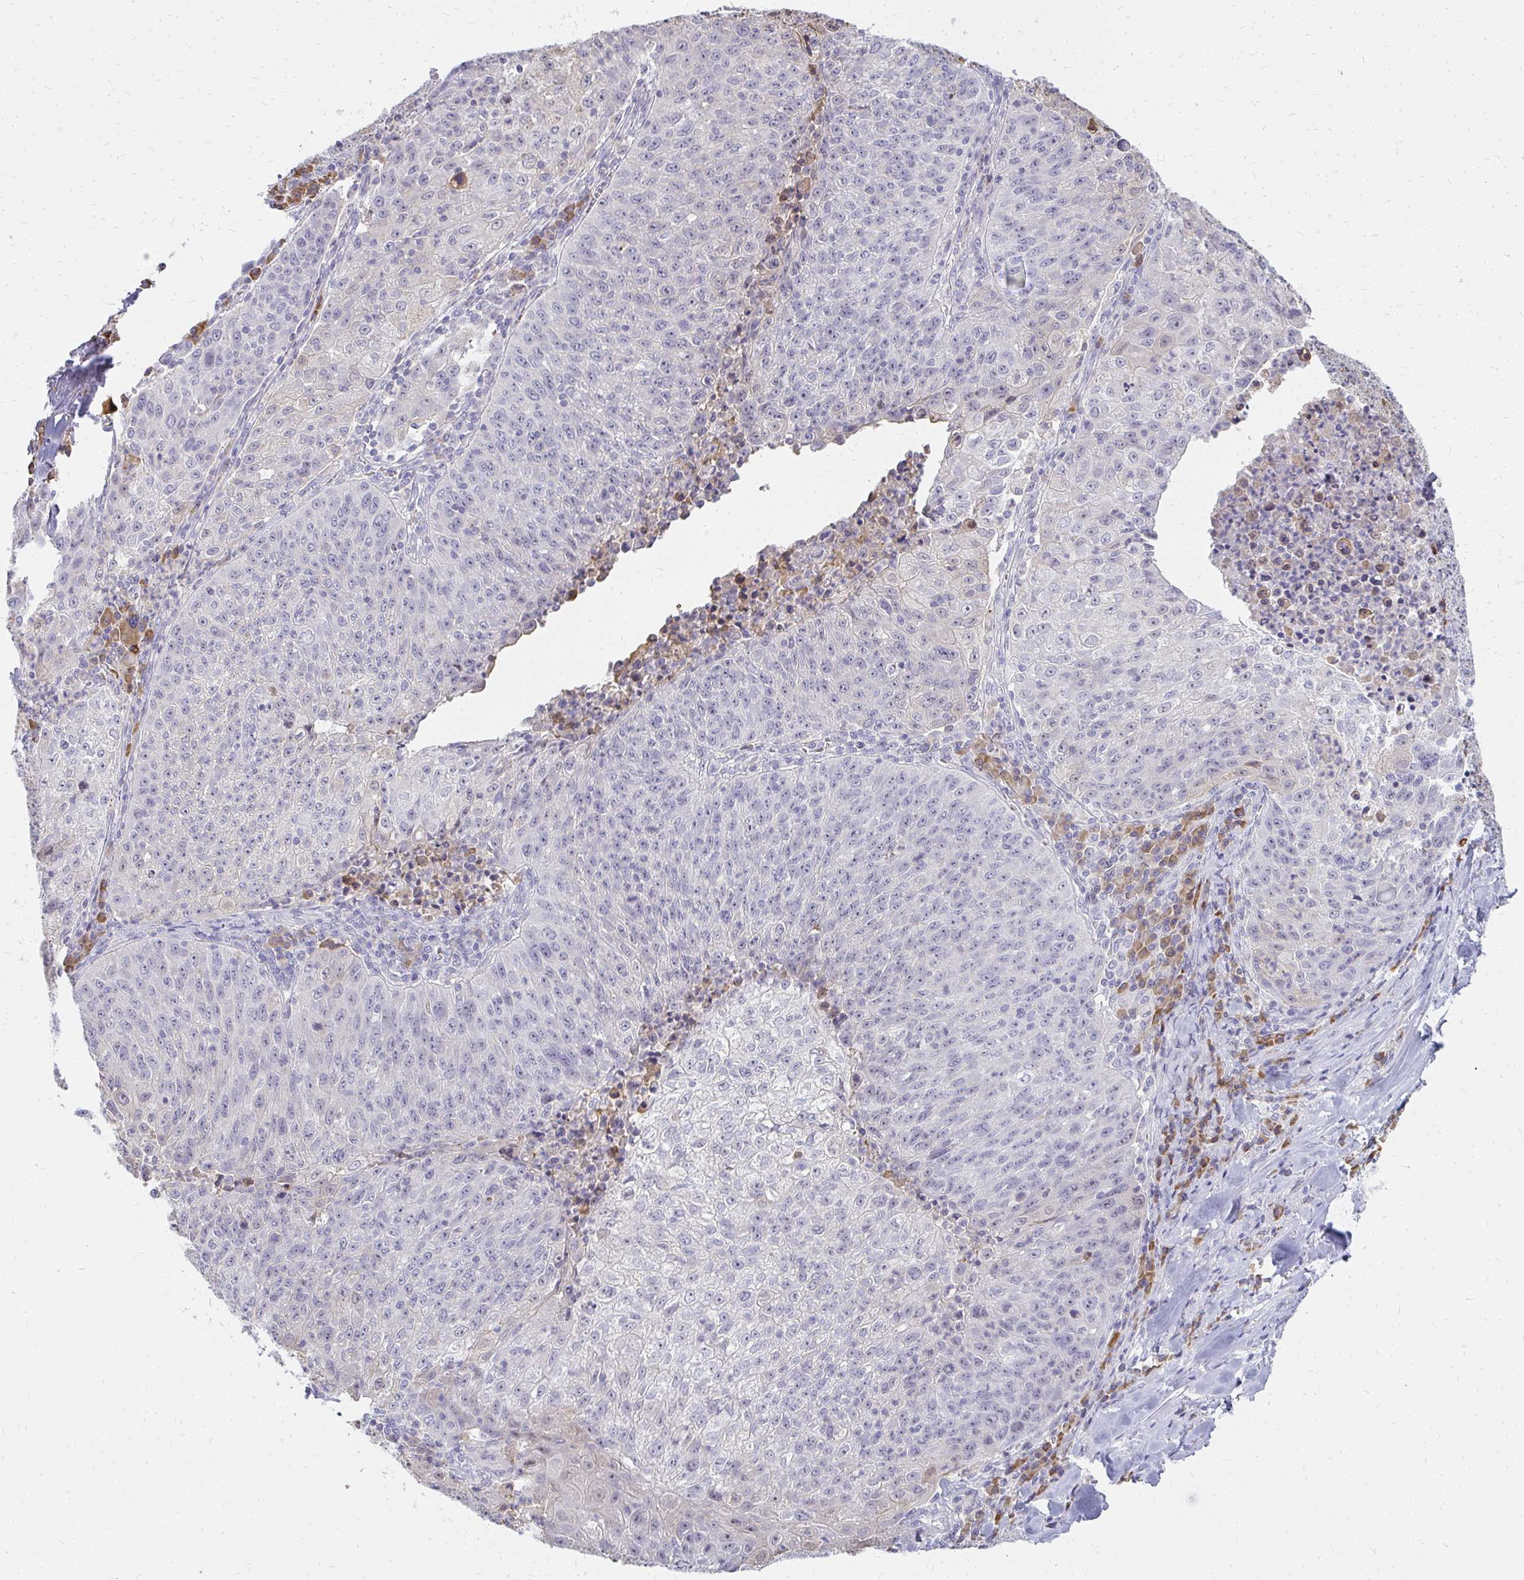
{"staining": {"intensity": "negative", "quantity": "none", "location": "none"}, "tissue": "lung cancer", "cell_type": "Tumor cells", "image_type": "cancer", "snomed": [{"axis": "morphology", "description": "Squamous cell carcinoma, NOS"}, {"axis": "morphology", "description": "Squamous cell carcinoma, metastatic, NOS"}, {"axis": "topography", "description": "Bronchus"}, {"axis": "topography", "description": "Lung"}], "caption": "Lung metastatic squamous cell carcinoma was stained to show a protein in brown. There is no significant positivity in tumor cells. (DAB immunohistochemistry with hematoxylin counter stain).", "gene": "FAM9A", "patient": {"sex": "male", "age": 62}}